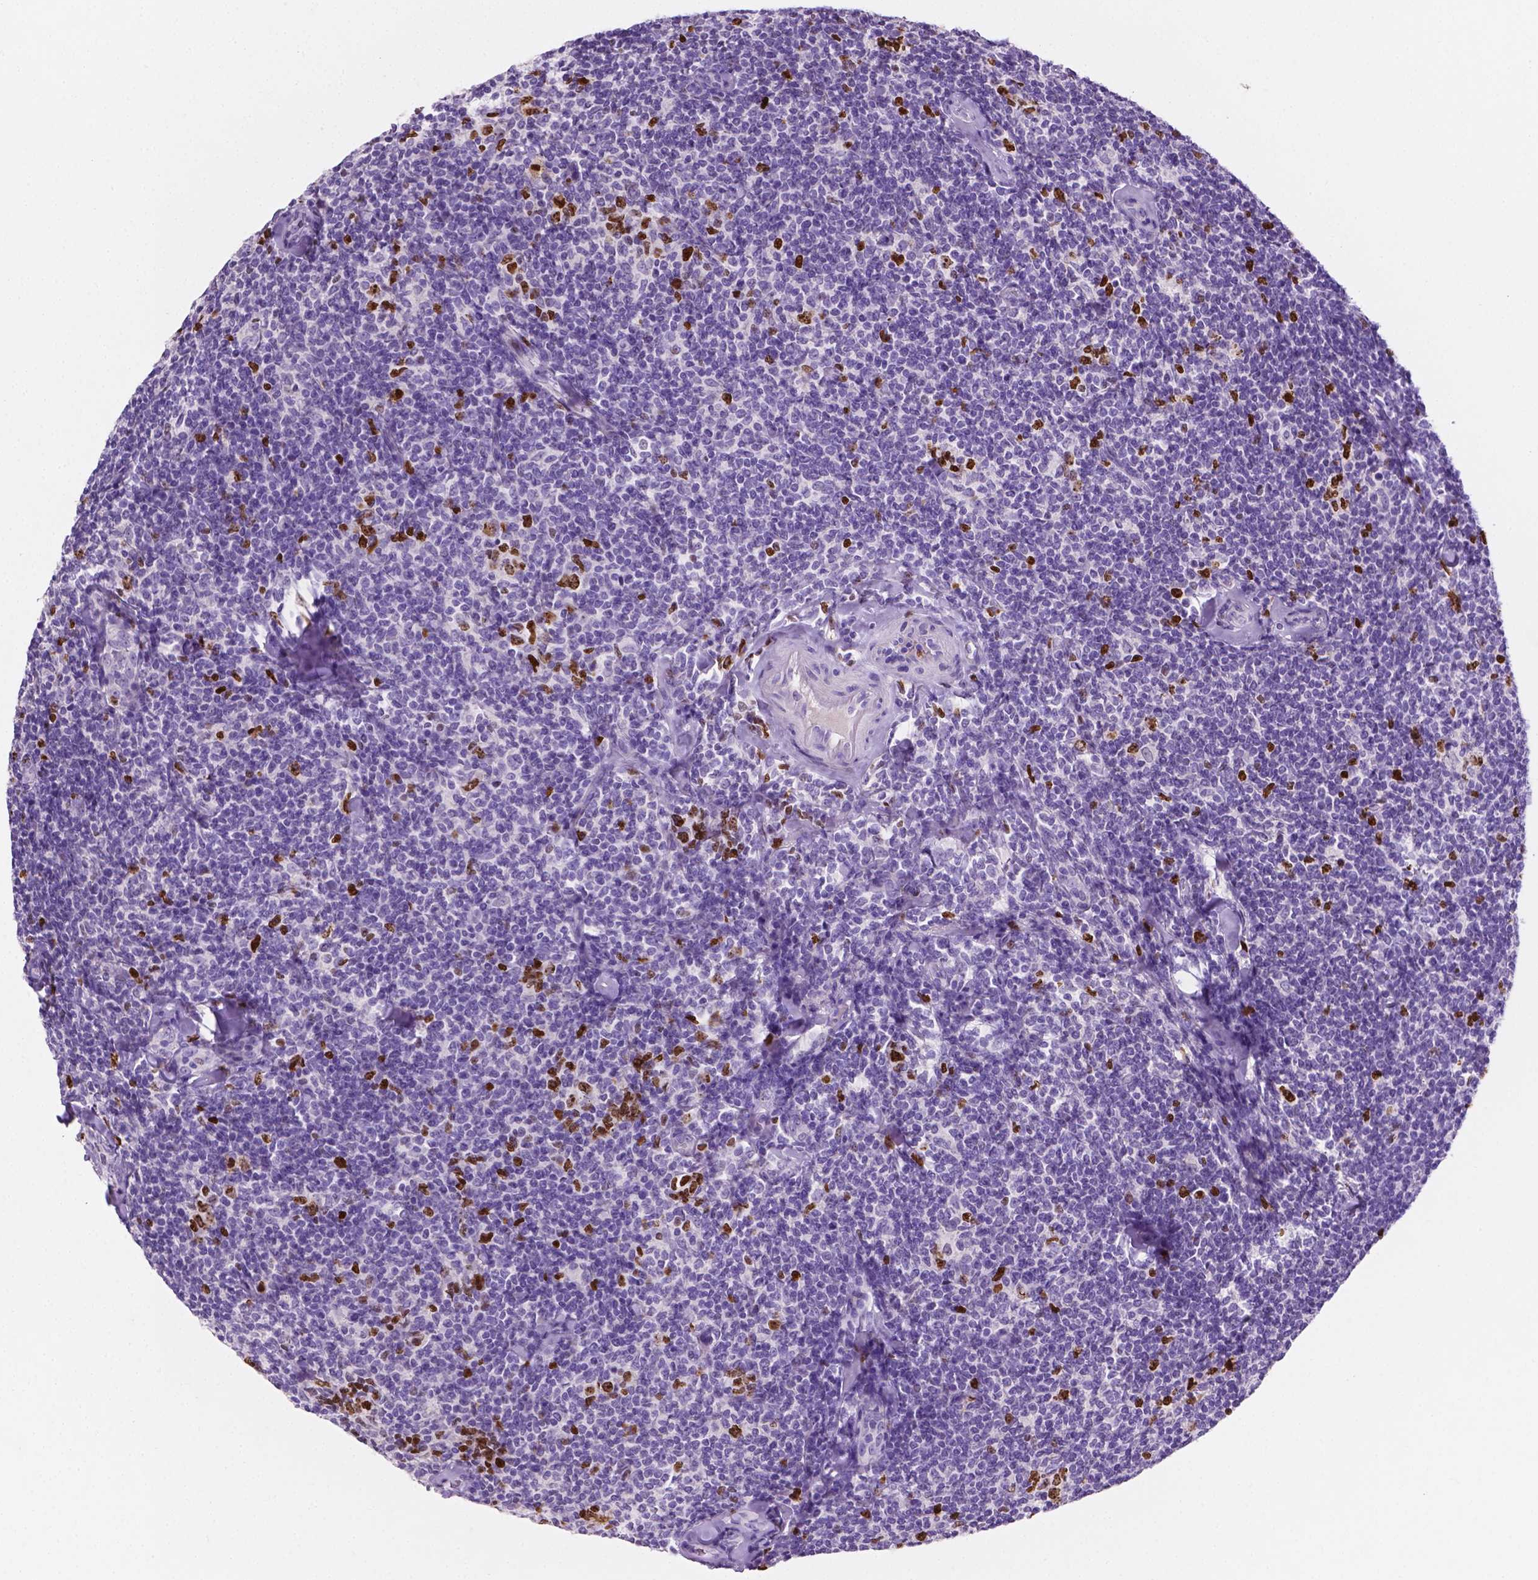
{"staining": {"intensity": "strong", "quantity": "<25%", "location": "nuclear"}, "tissue": "lymphoma", "cell_type": "Tumor cells", "image_type": "cancer", "snomed": [{"axis": "morphology", "description": "Malignant lymphoma, non-Hodgkin's type, Low grade"}, {"axis": "topography", "description": "Lymph node"}], "caption": "Immunohistochemical staining of malignant lymphoma, non-Hodgkin's type (low-grade) reveals medium levels of strong nuclear protein expression in approximately <25% of tumor cells.", "gene": "SIAH2", "patient": {"sex": "female", "age": 56}}